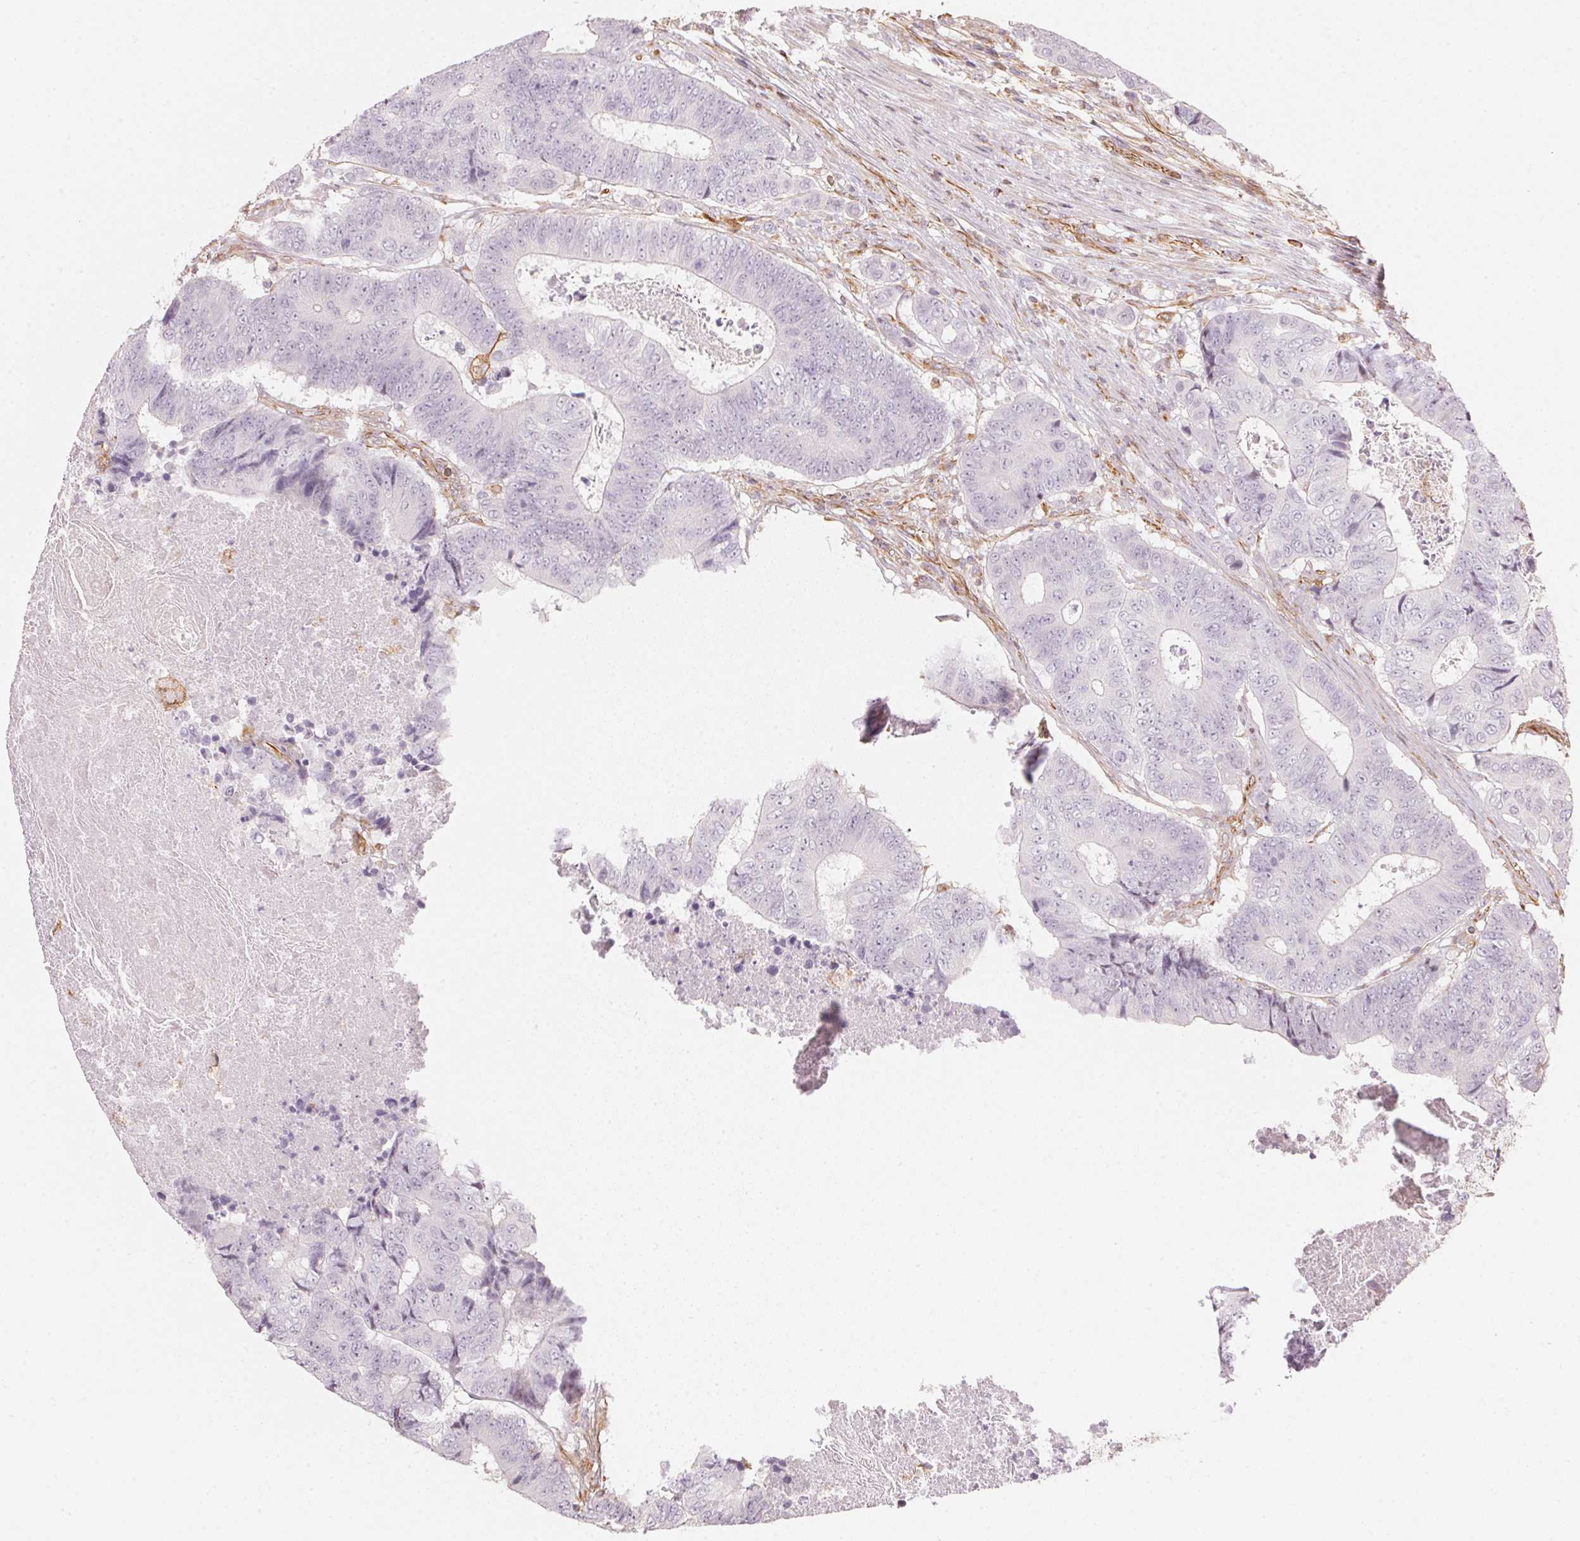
{"staining": {"intensity": "negative", "quantity": "none", "location": "none"}, "tissue": "colorectal cancer", "cell_type": "Tumor cells", "image_type": "cancer", "snomed": [{"axis": "morphology", "description": "Adenocarcinoma, NOS"}, {"axis": "topography", "description": "Colon"}], "caption": "Immunohistochemical staining of human colorectal adenocarcinoma exhibits no significant staining in tumor cells. Brightfield microscopy of IHC stained with DAB (brown) and hematoxylin (blue), captured at high magnification.", "gene": "FOXR2", "patient": {"sex": "female", "age": 48}}